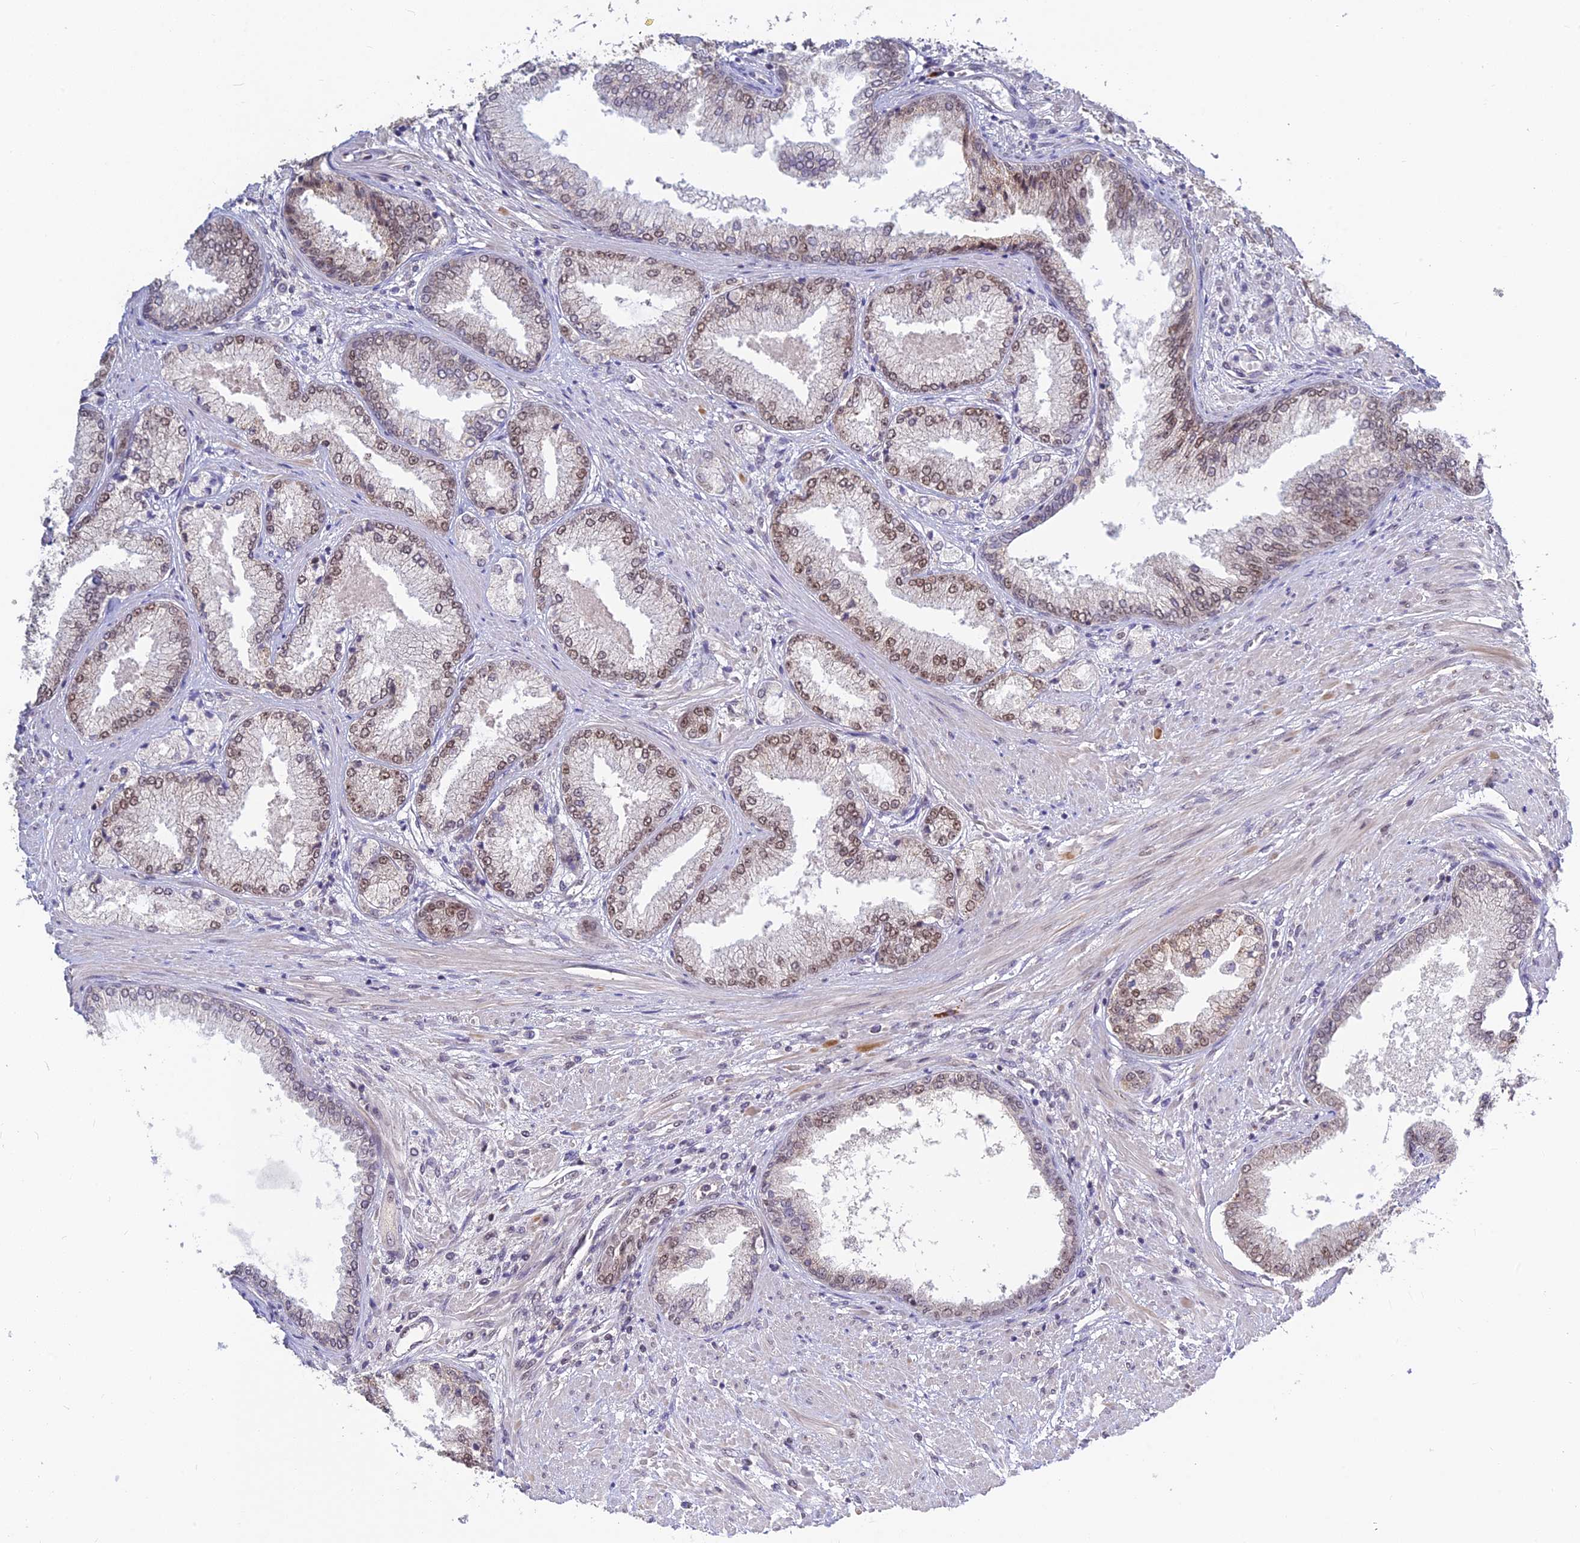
{"staining": {"intensity": "moderate", "quantity": "25%-75%", "location": "nuclear"}, "tissue": "prostate cancer", "cell_type": "Tumor cells", "image_type": "cancer", "snomed": [{"axis": "morphology", "description": "Adenocarcinoma, High grade"}, {"axis": "topography", "description": "Prostate"}], "caption": "The micrograph exhibits a brown stain indicating the presence of a protein in the nuclear of tumor cells in prostate cancer (high-grade adenocarcinoma).", "gene": "POLR1G", "patient": {"sex": "male", "age": 71}}